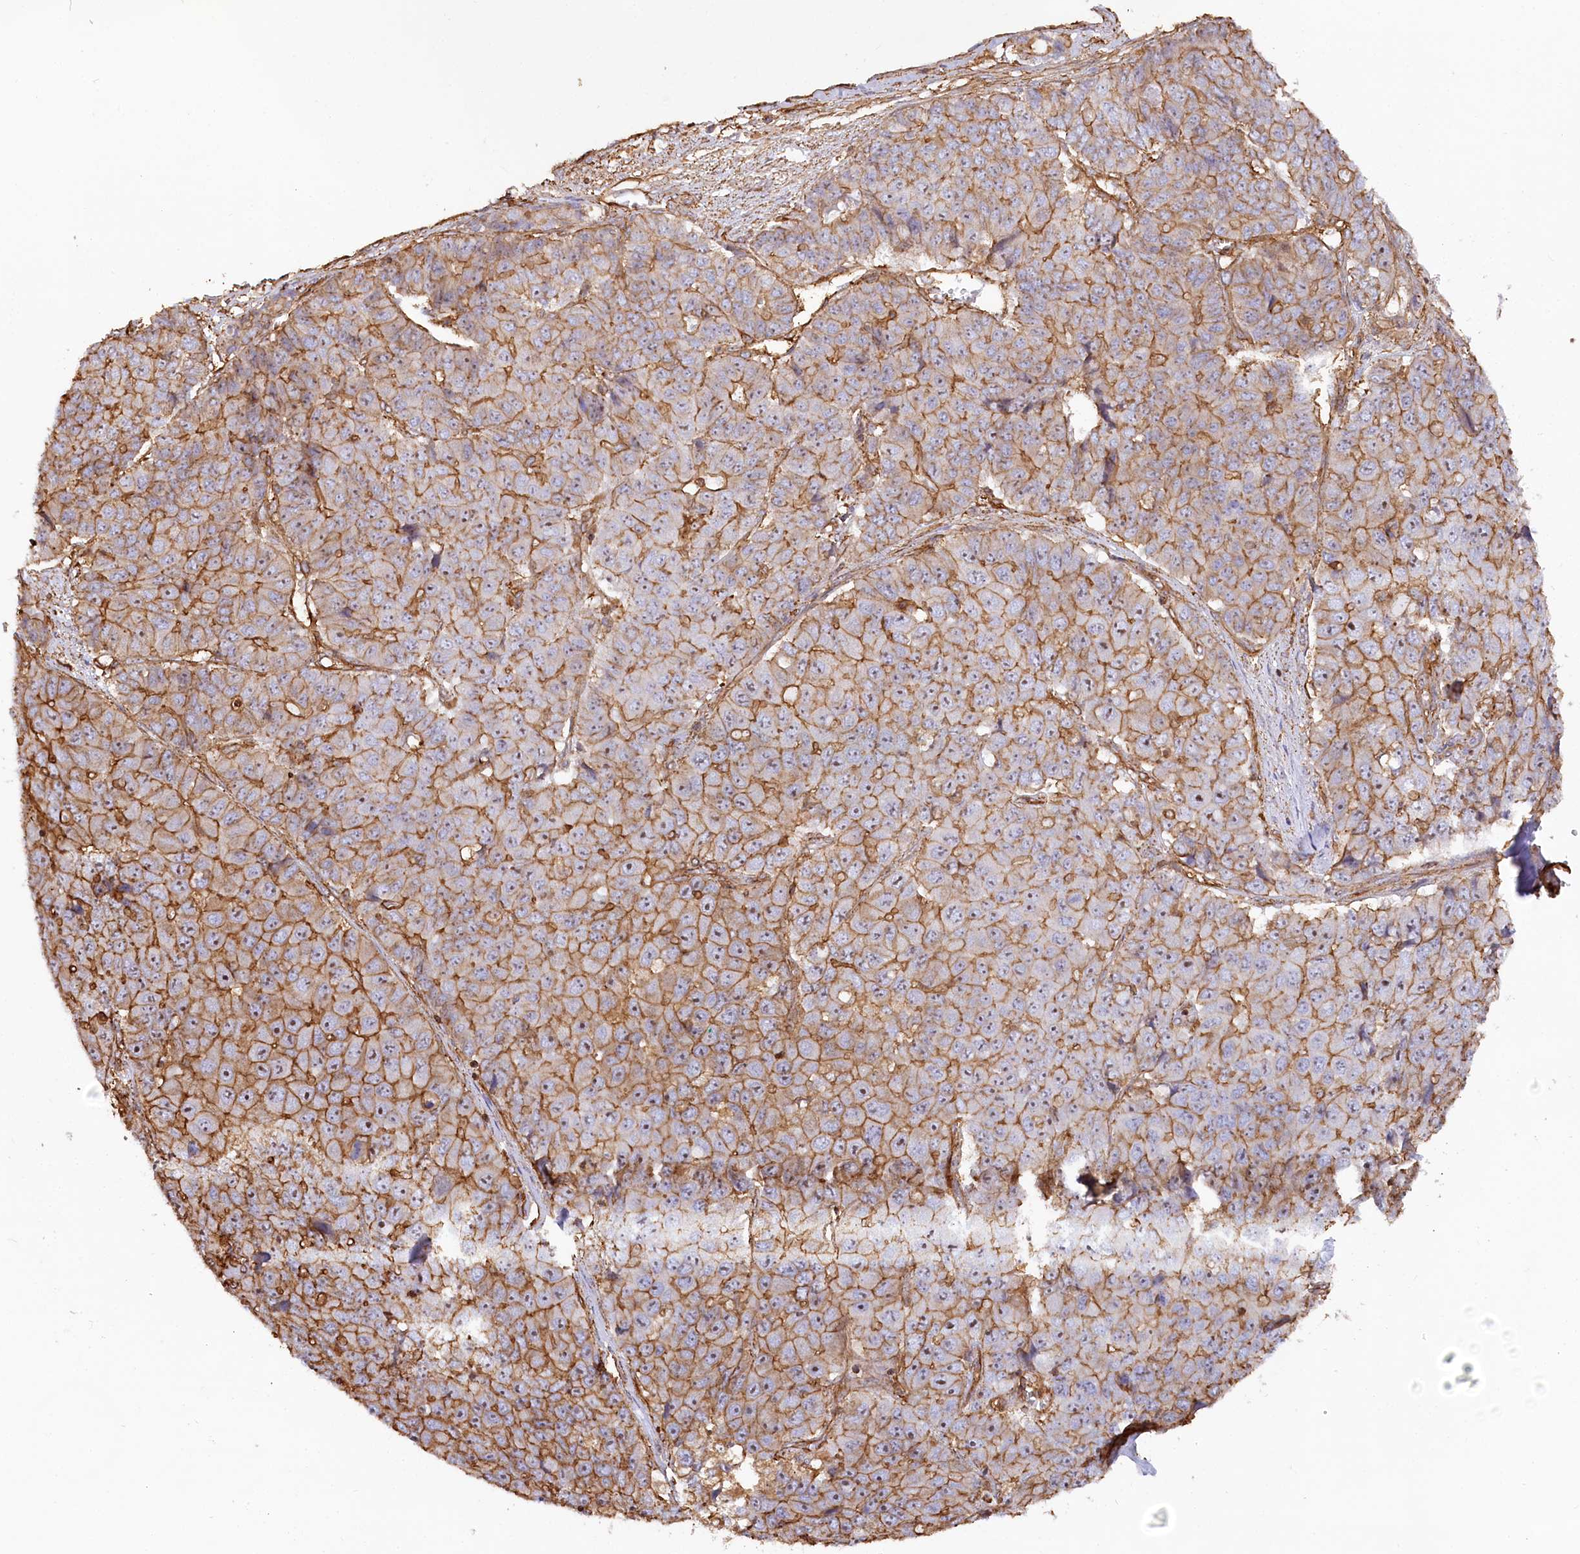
{"staining": {"intensity": "moderate", "quantity": ">75%", "location": "cytoplasmic/membranous"}, "tissue": "pancreatic cancer", "cell_type": "Tumor cells", "image_type": "cancer", "snomed": [{"axis": "morphology", "description": "Adenocarcinoma, NOS"}, {"axis": "topography", "description": "Pancreas"}], "caption": "The immunohistochemical stain highlights moderate cytoplasmic/membranous positivity in tumor cells of adenocarcinoma (pancreatic) tissue.", "gene": "WDR36", "patient": {"sex": "male", "age": 50}}